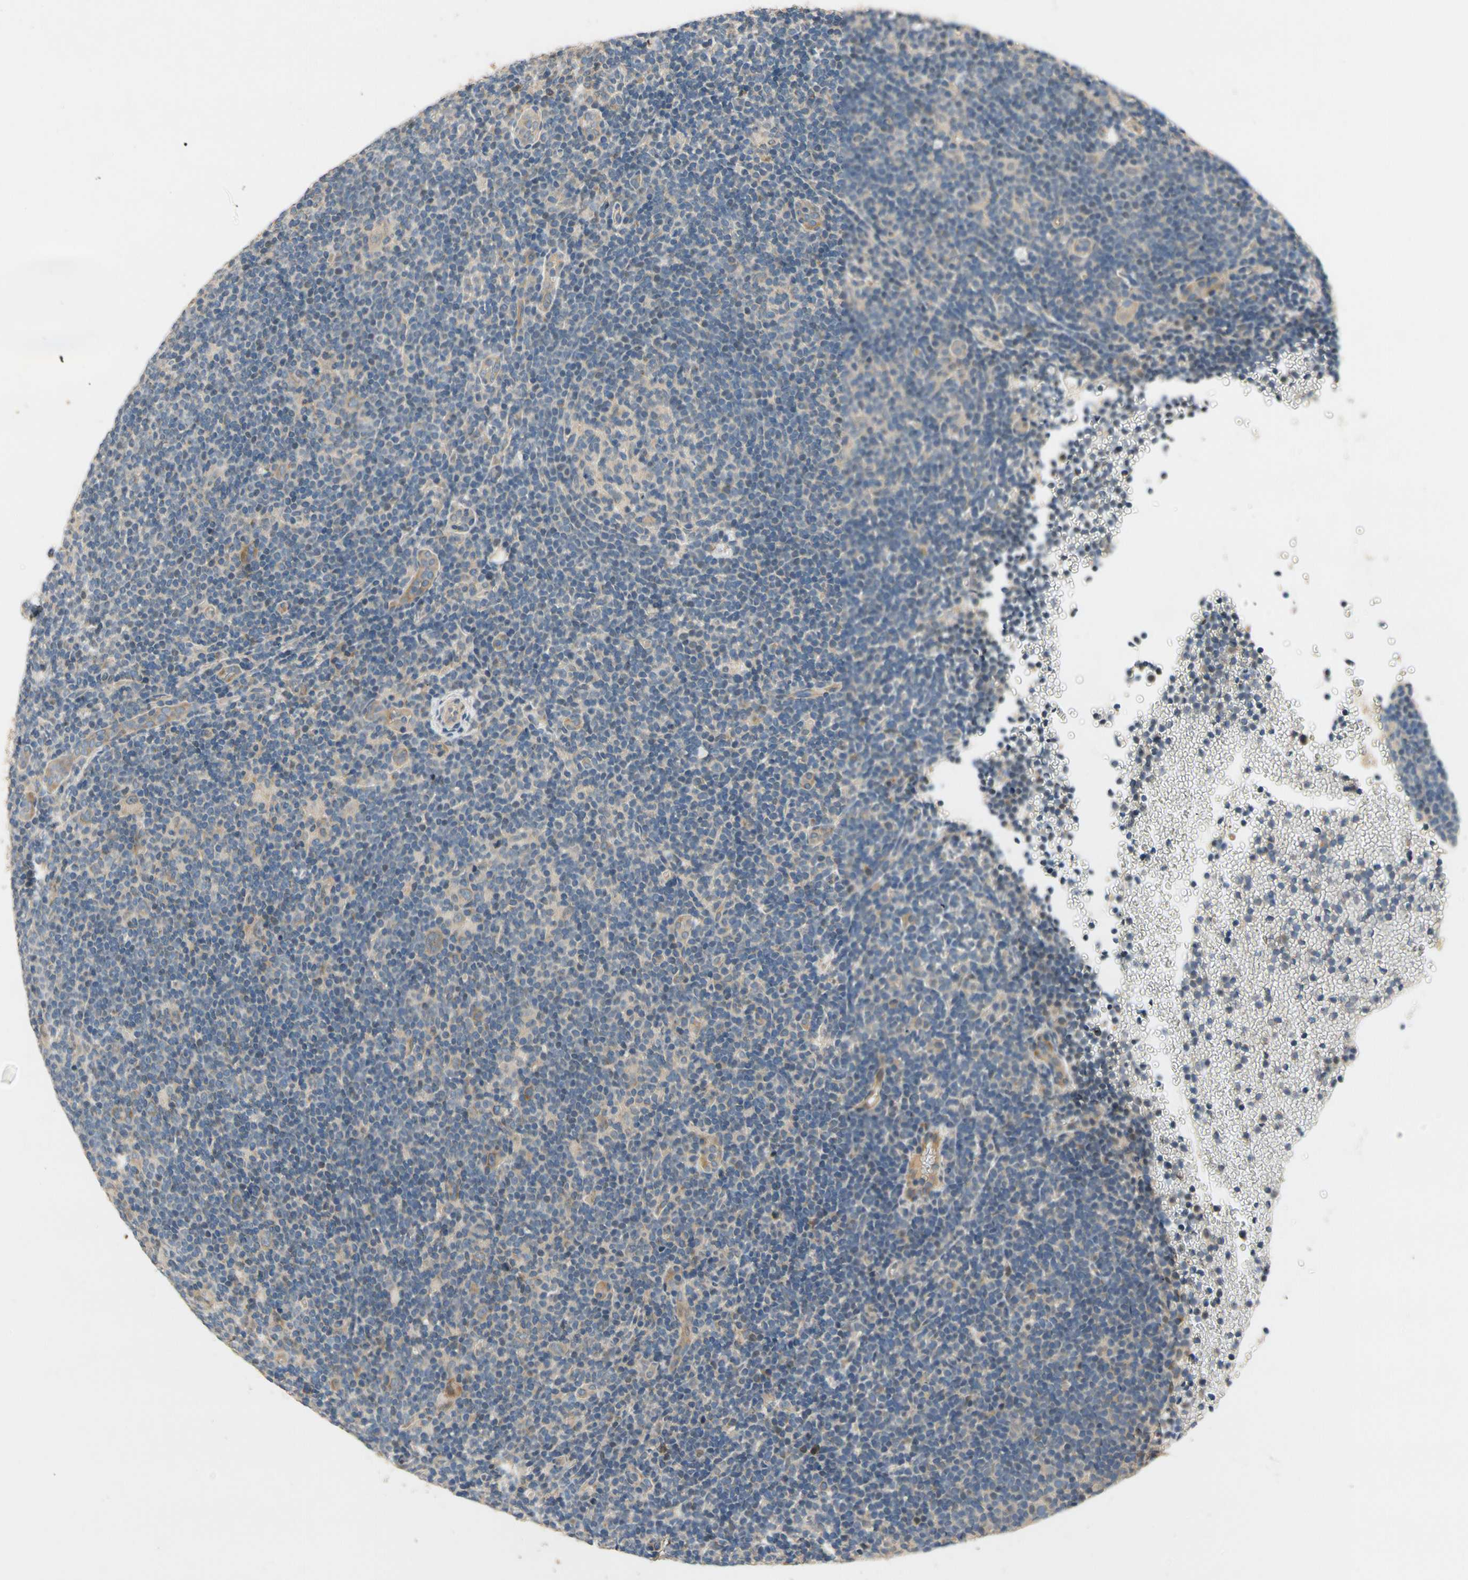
{"staining": {"intensity": "weak", "quantity": "25%-75%", "location": "cytoplasmic/membranous"}, "tissue": "lymphoma", "cell_type": "Tumor cells", "image_type": "cancer", "snomed": [{"axis": "morphology", "description": "Hodgkin's disease, NOS"}, {"axis": "topography", "description": "Lymph node"}], "caption": "IHC of human lymphoma shows low levels of weak cytoplasmic/membranous expression in approximately 25%-75% of tumor cells.", "gene": "ALKBH3", "patient": {"sex": "female", "age": 57}}